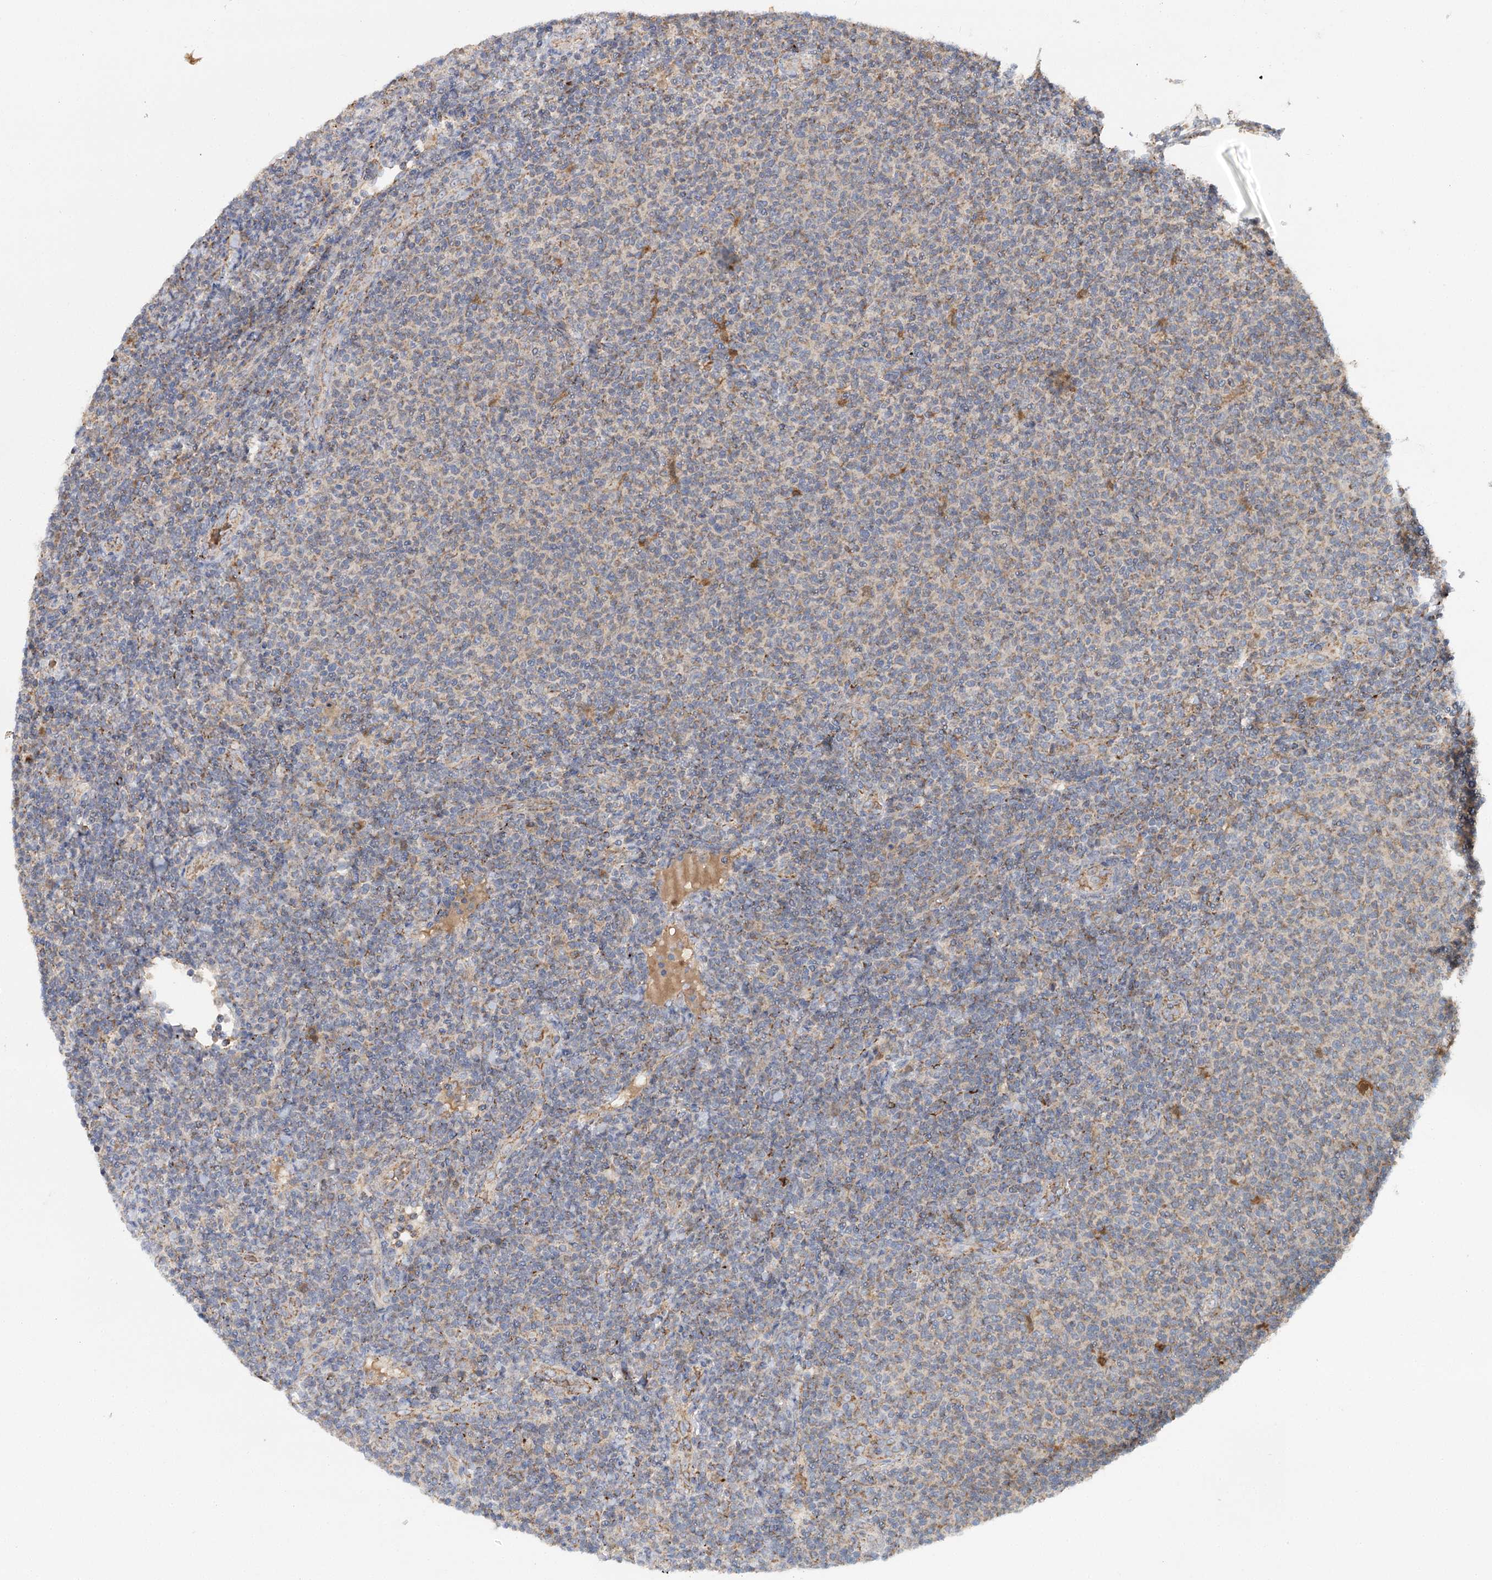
{"staining": {"intensity": "weak", "quantity": "25%-75%", "location": "cytoplasmic/membranous"}, "tissue": "lymphoma", "cell_type": "Tumor cells", "image_type": "cancer", "snomed": [{"axis": "morphology", "description": "Malignant lymphoma, non-Hodgkin's type, Low grade"}, {"axis": "topography", "description": "Lymph node"}], "caption": "Immunohistochemistry of human lymphoma displays low levels of weak cytoplasmic/membranous positivity in approximately 25%-75% of tumor cells.", "gene": "PYROXD2", "patient": {"sex": "male", "age": 66}}